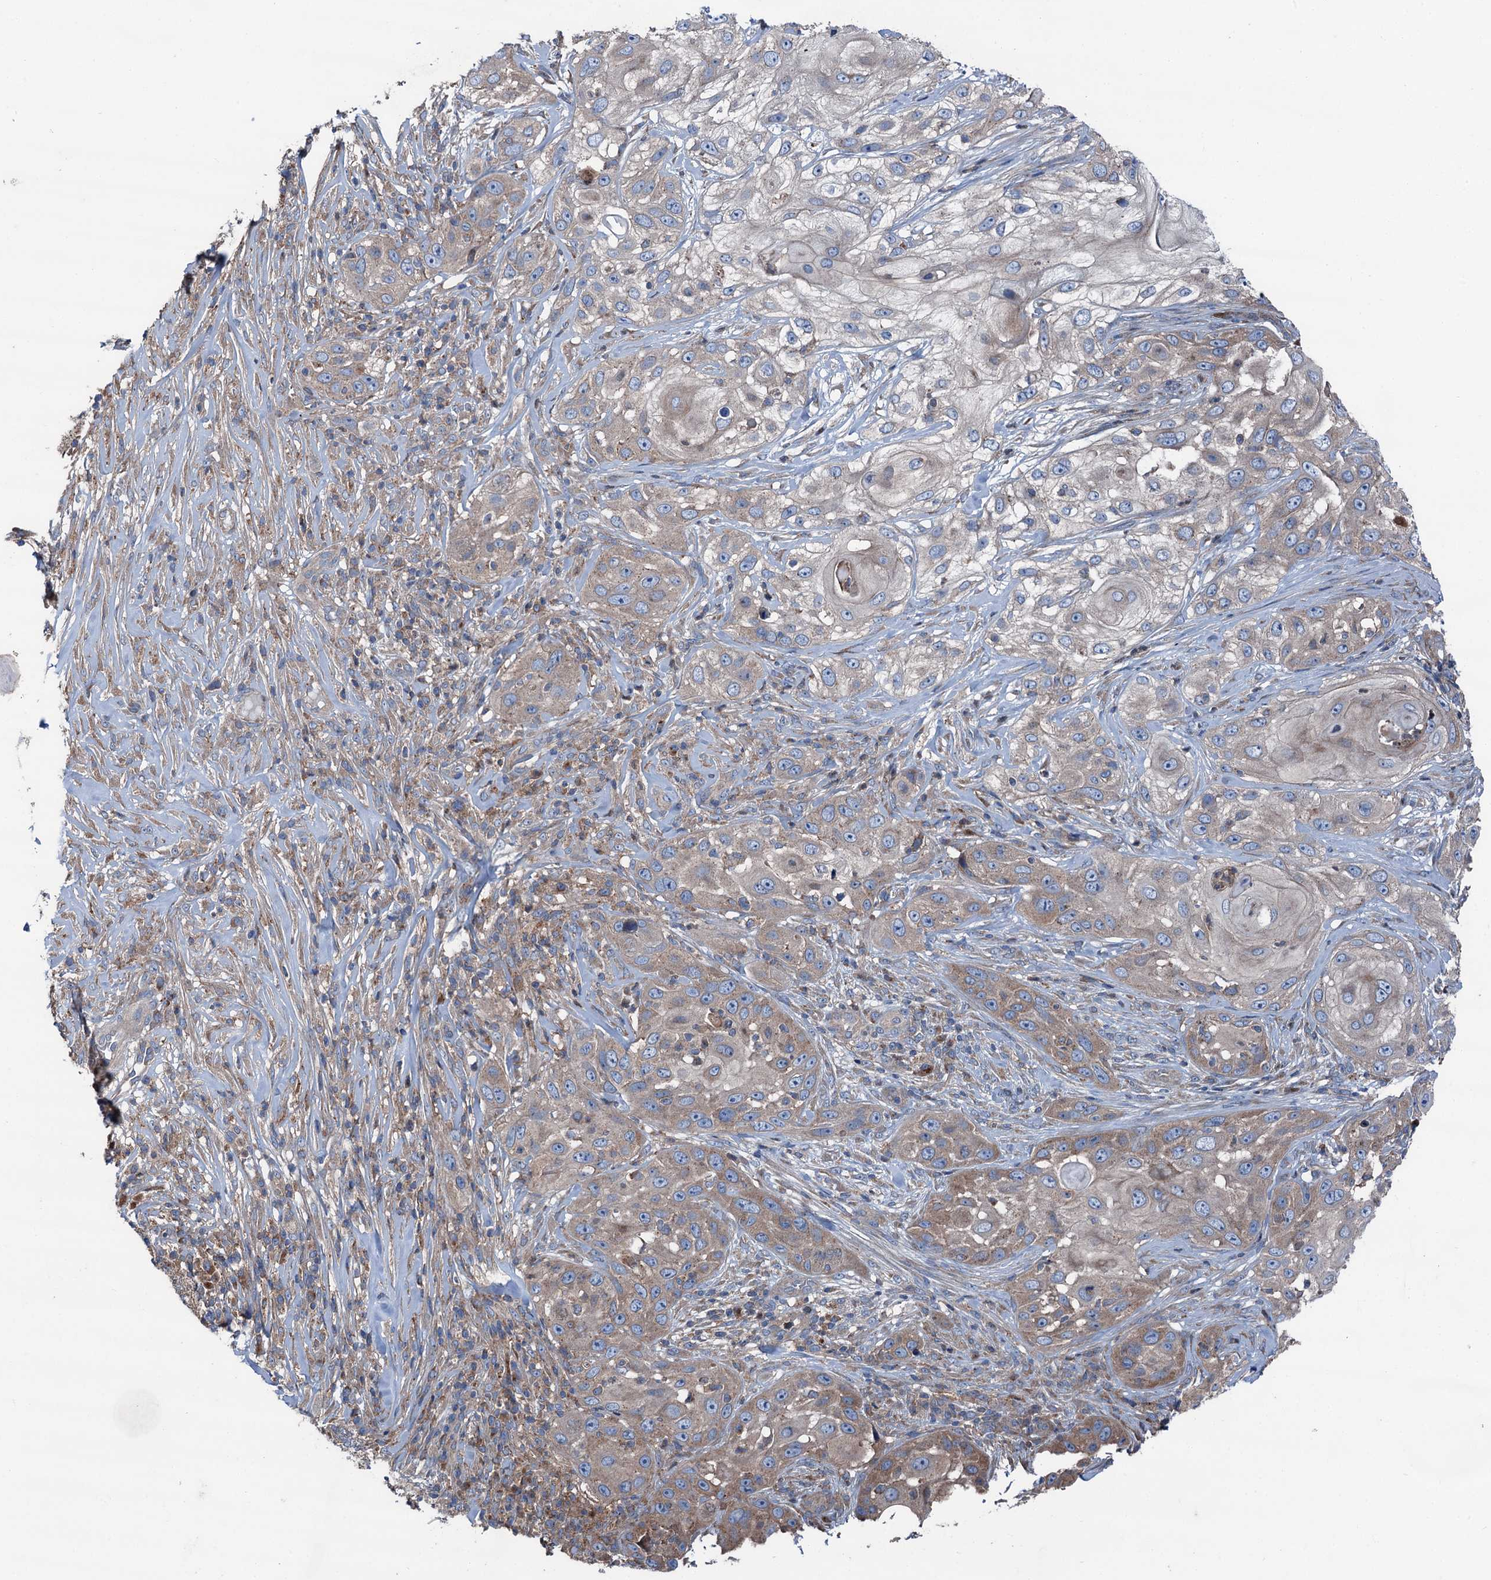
{"staining": {"intensity": "weak", "quantity": "25%-75%", "location": "cytoplasmic/membranous"}, "tissue": "skin cancer", "cell_type": "Tumor cells", "image_type": "cancer", "snomed": [{"axis": "morphology", "description": "Squamous cell carcinoma, NOS"}, {"axis": "topography", "description": "Skin"}], "caption": "Human skin cancer stained for a protein (brown) displays weak cytoplasmic/membranous positive positivity in about 25%-75% of tumor cells.", "gene": "RUFY1", "patient": {"sex": "female", "age": 44}}